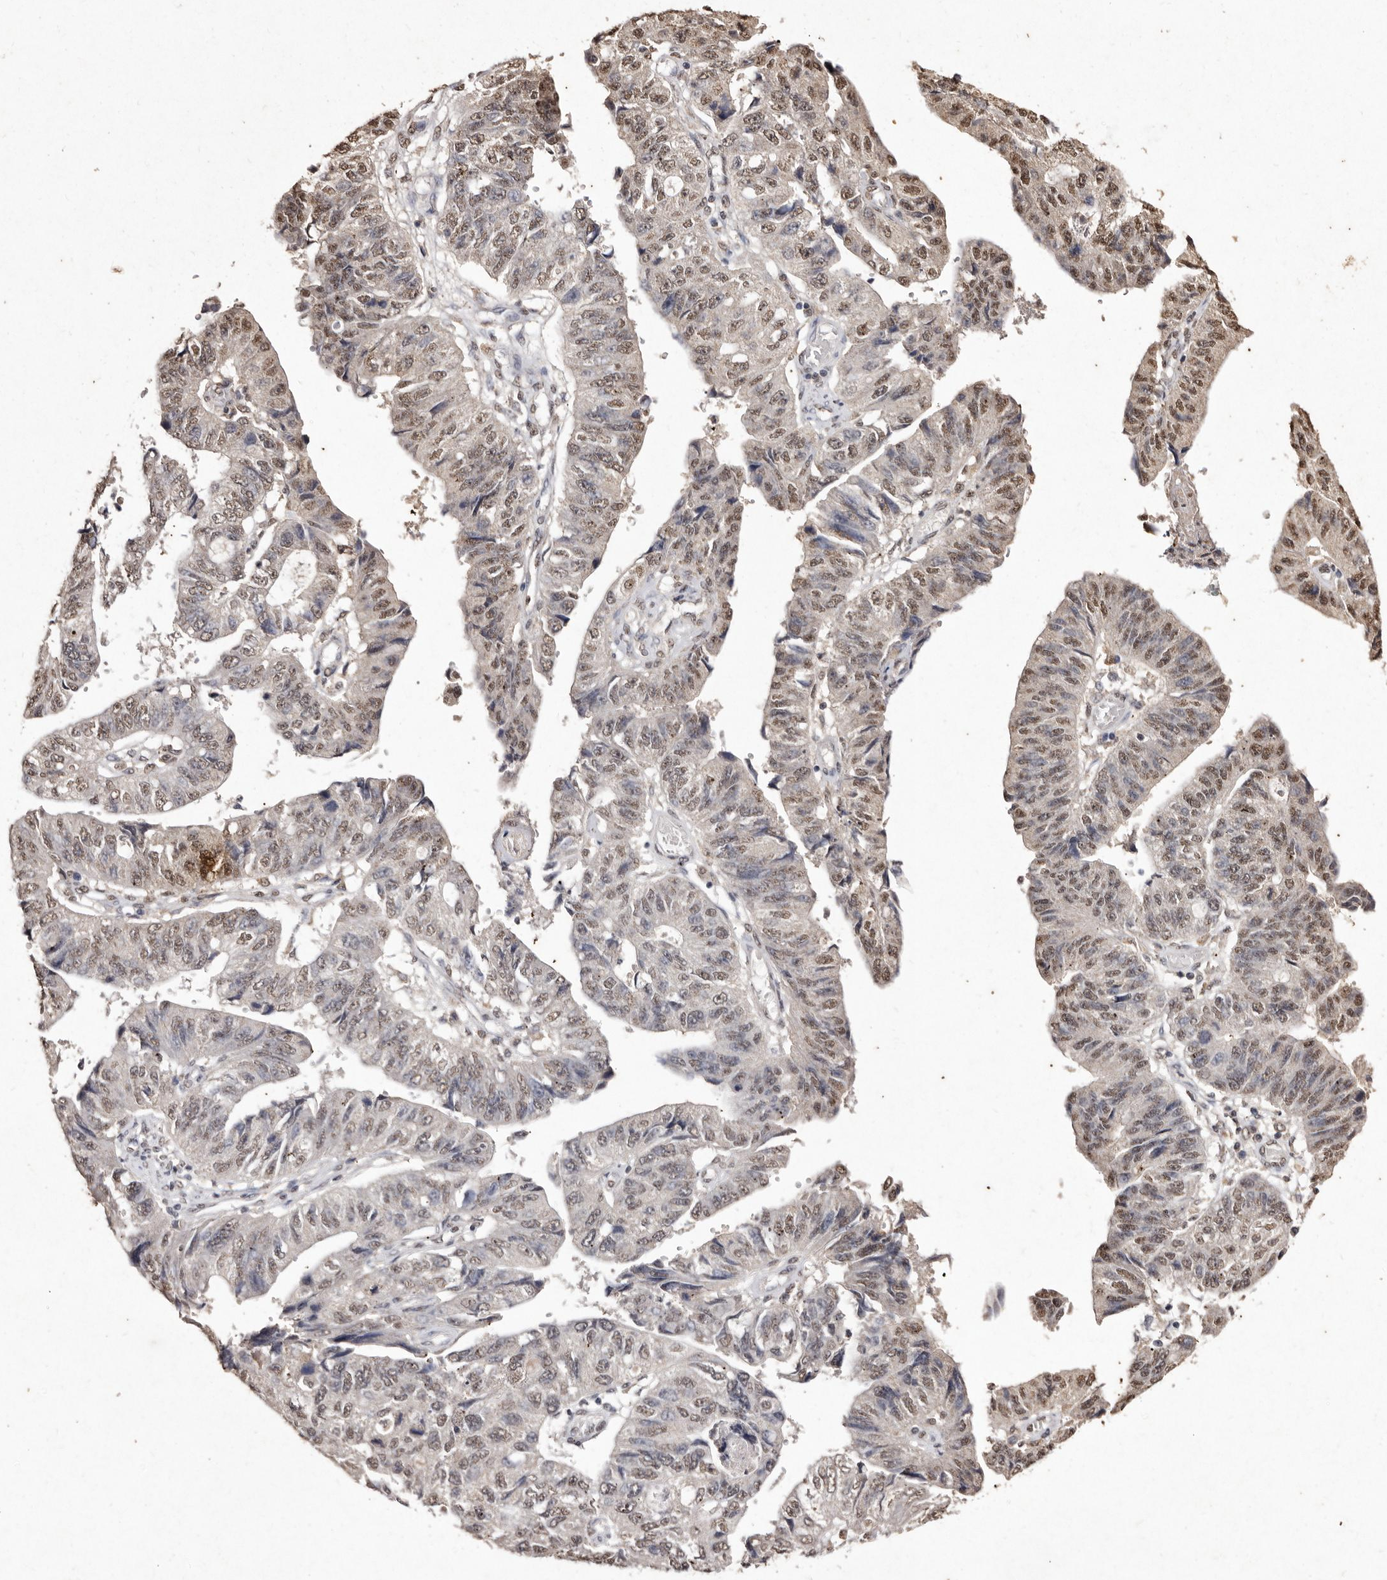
{"staining": {"intensity": "moderate", "quantity": ">75%", "location": "nuclear"}, "tissue": "stomach cancer", "cell_type": "Tumor cells", "image_type": "cancer", "snomed": [{"axis": "morphology", "description": "Adenocarcinoma, NOS"}, {"axis": "topography", "description": "Stomach"}], "caption": "Human adenocarcinoma (stomach) stained for a protein (brown) shows moderate nuclear positive expression in about >75% of tumor cells.", "gene": "ERBB4", "patient": {"sex": "male", "age": 59}}